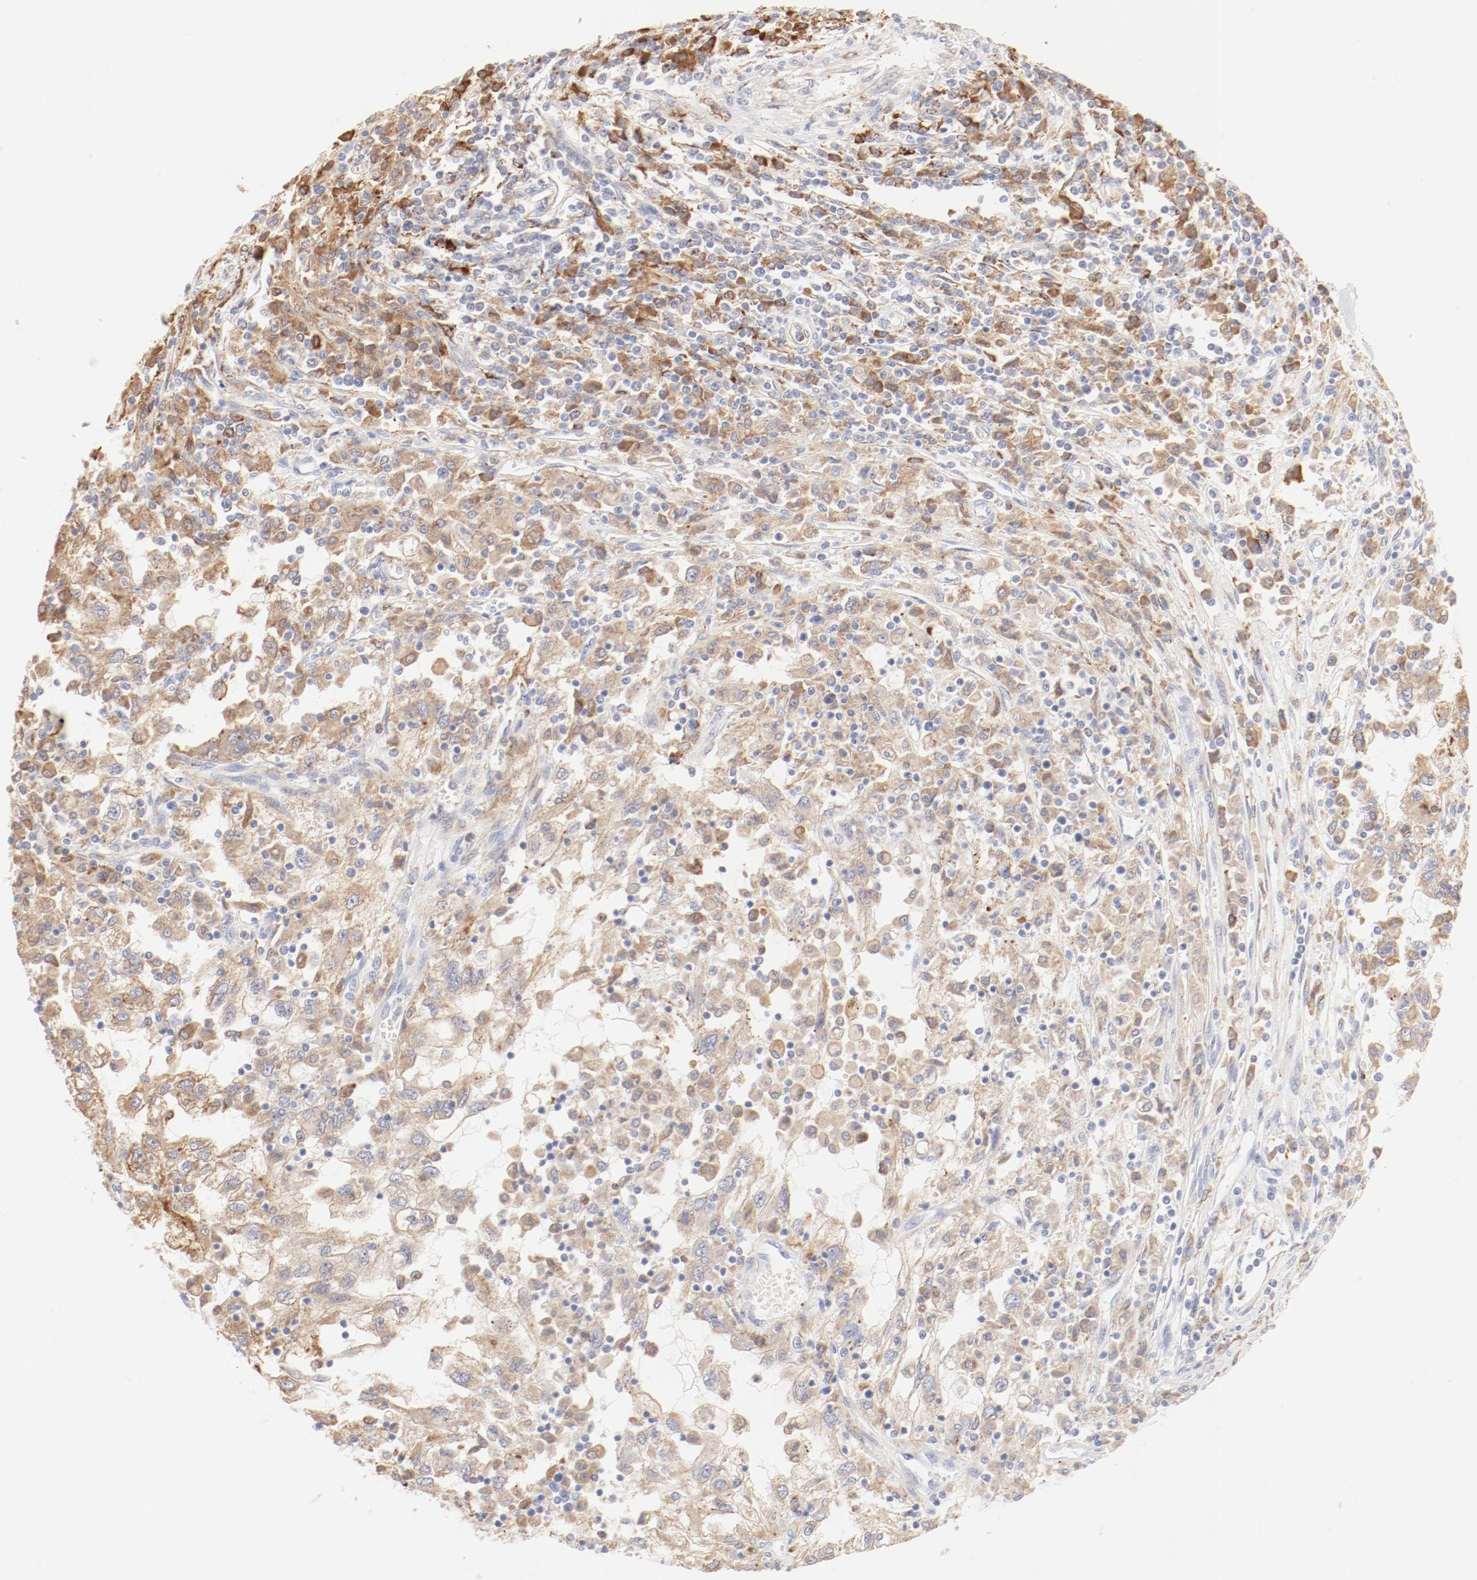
{"staining": {"intensity": "moderate", "quantity": ">75%", "location": "cytoplasmic/membranous"}, "tissue": "renal cancer", "cell_type": "Tumor cells", "image_type": "cancer", "snomed": [{"axis": "morphology", "description": "Normal tissue, NOS"}, {"axis": "morphology", "description": "Adenocarcinoma, NOS"}, {"axis": "topography", "description": "Kidney"}], "caption": "A medium amount of moderate cytoplasmic/membranous positivity is present in approximately >75% of tumor cells in renal cancer (adenocarcinoma) tissue. (Brightfield microscopy of DAB IHC at high magnification).", "gene": "CTSH", "patient": {"sex": "male", "age": 71}}